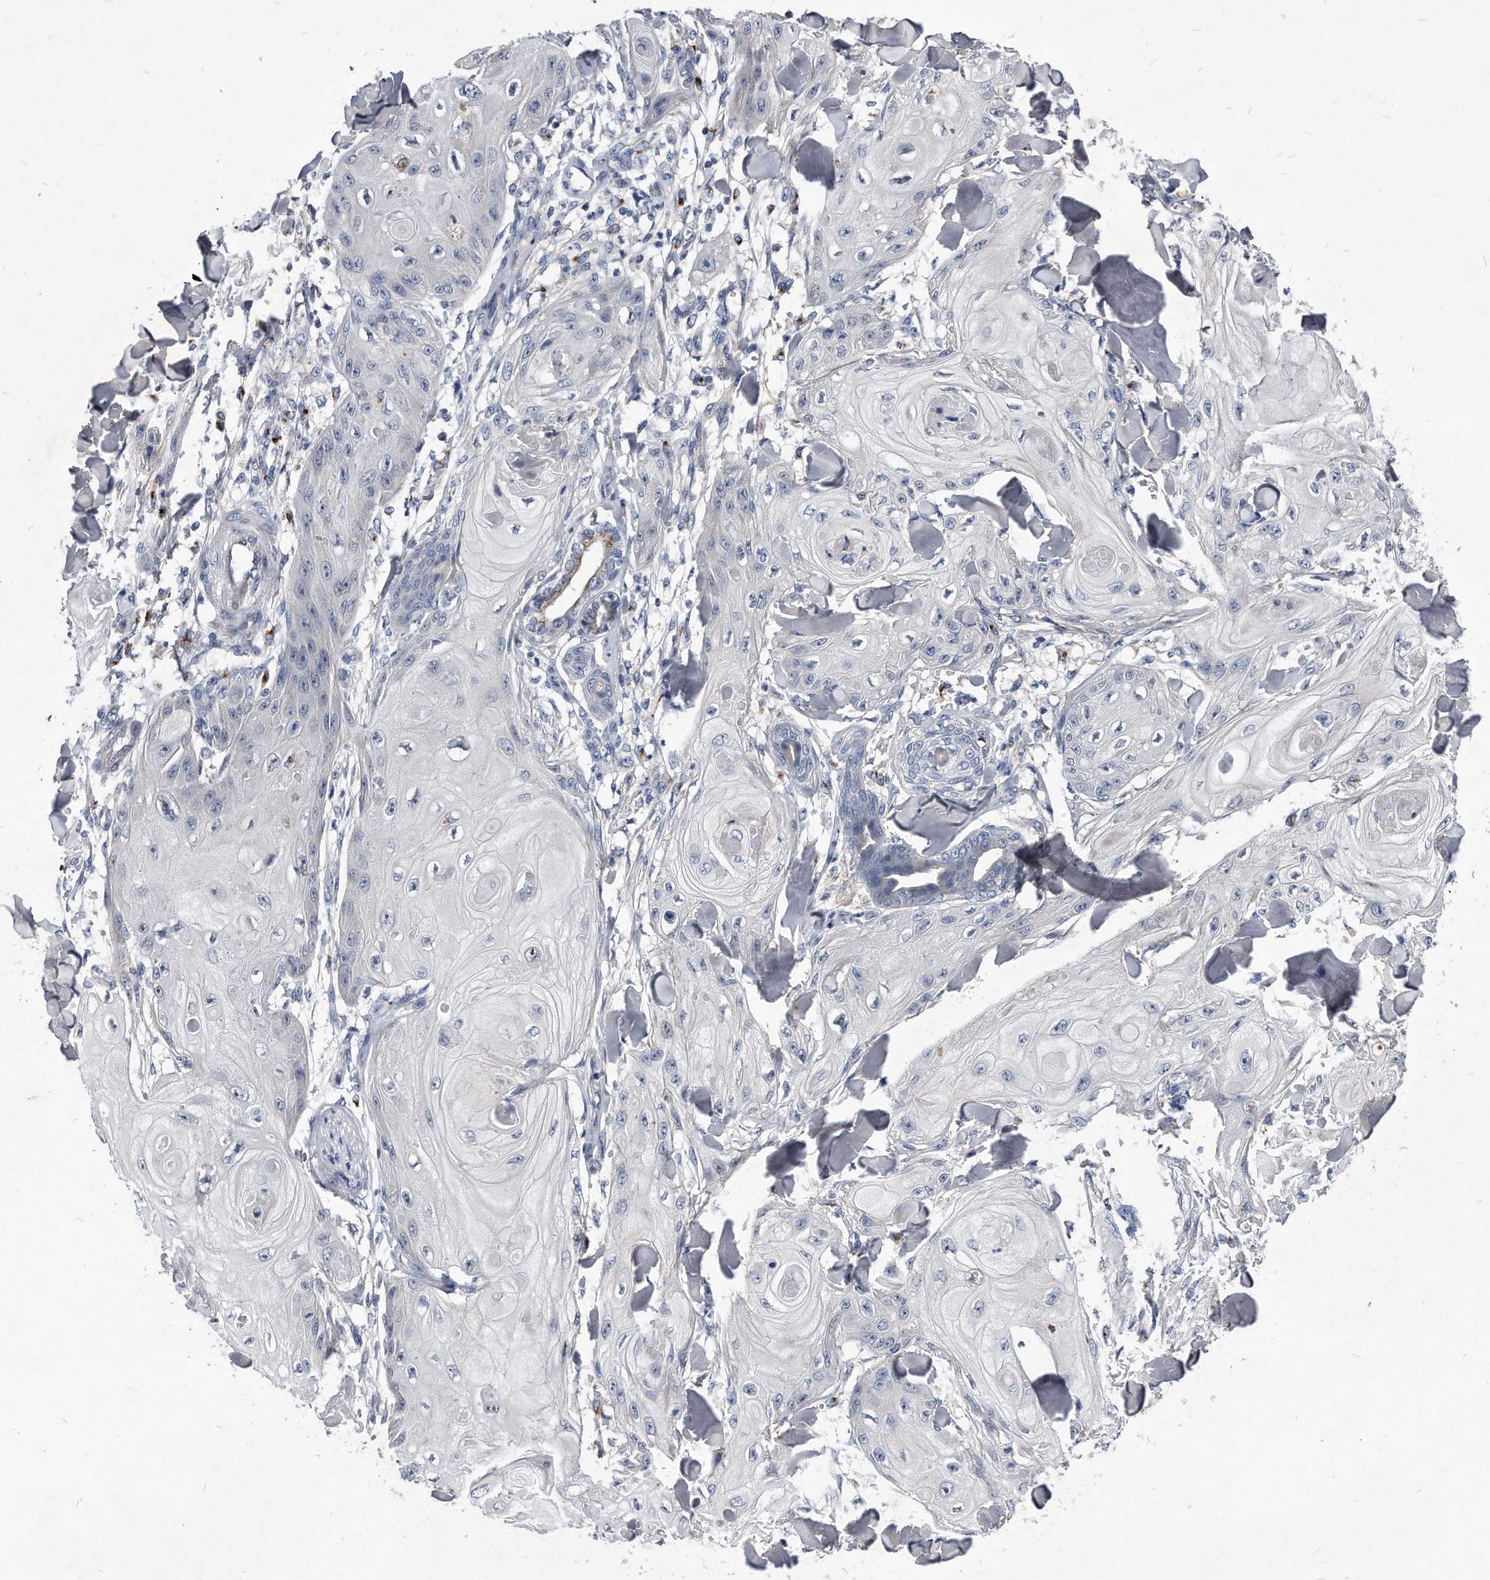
{"staining": {"intensity": "negative", "quantity": "none", "location": "none"}, "tissue": "skin cancer", "cell_type": "Tumor cells", "image_type": "cancer", "snomed": [{"axis": "morphology", "description": "Squamous cell carcinoma, NOS"}, {"axis": "topography", "description": "Skin"}], "caption": "High magnification brightfield microscopy of skin squamous cell carcinoma stained with DAB (brown) and counterstained with hematoxylin (blue): tumor cells show no significant positivity.", "gene": "MGAT4A", "patient": {"sex": "male", "age": 74}}